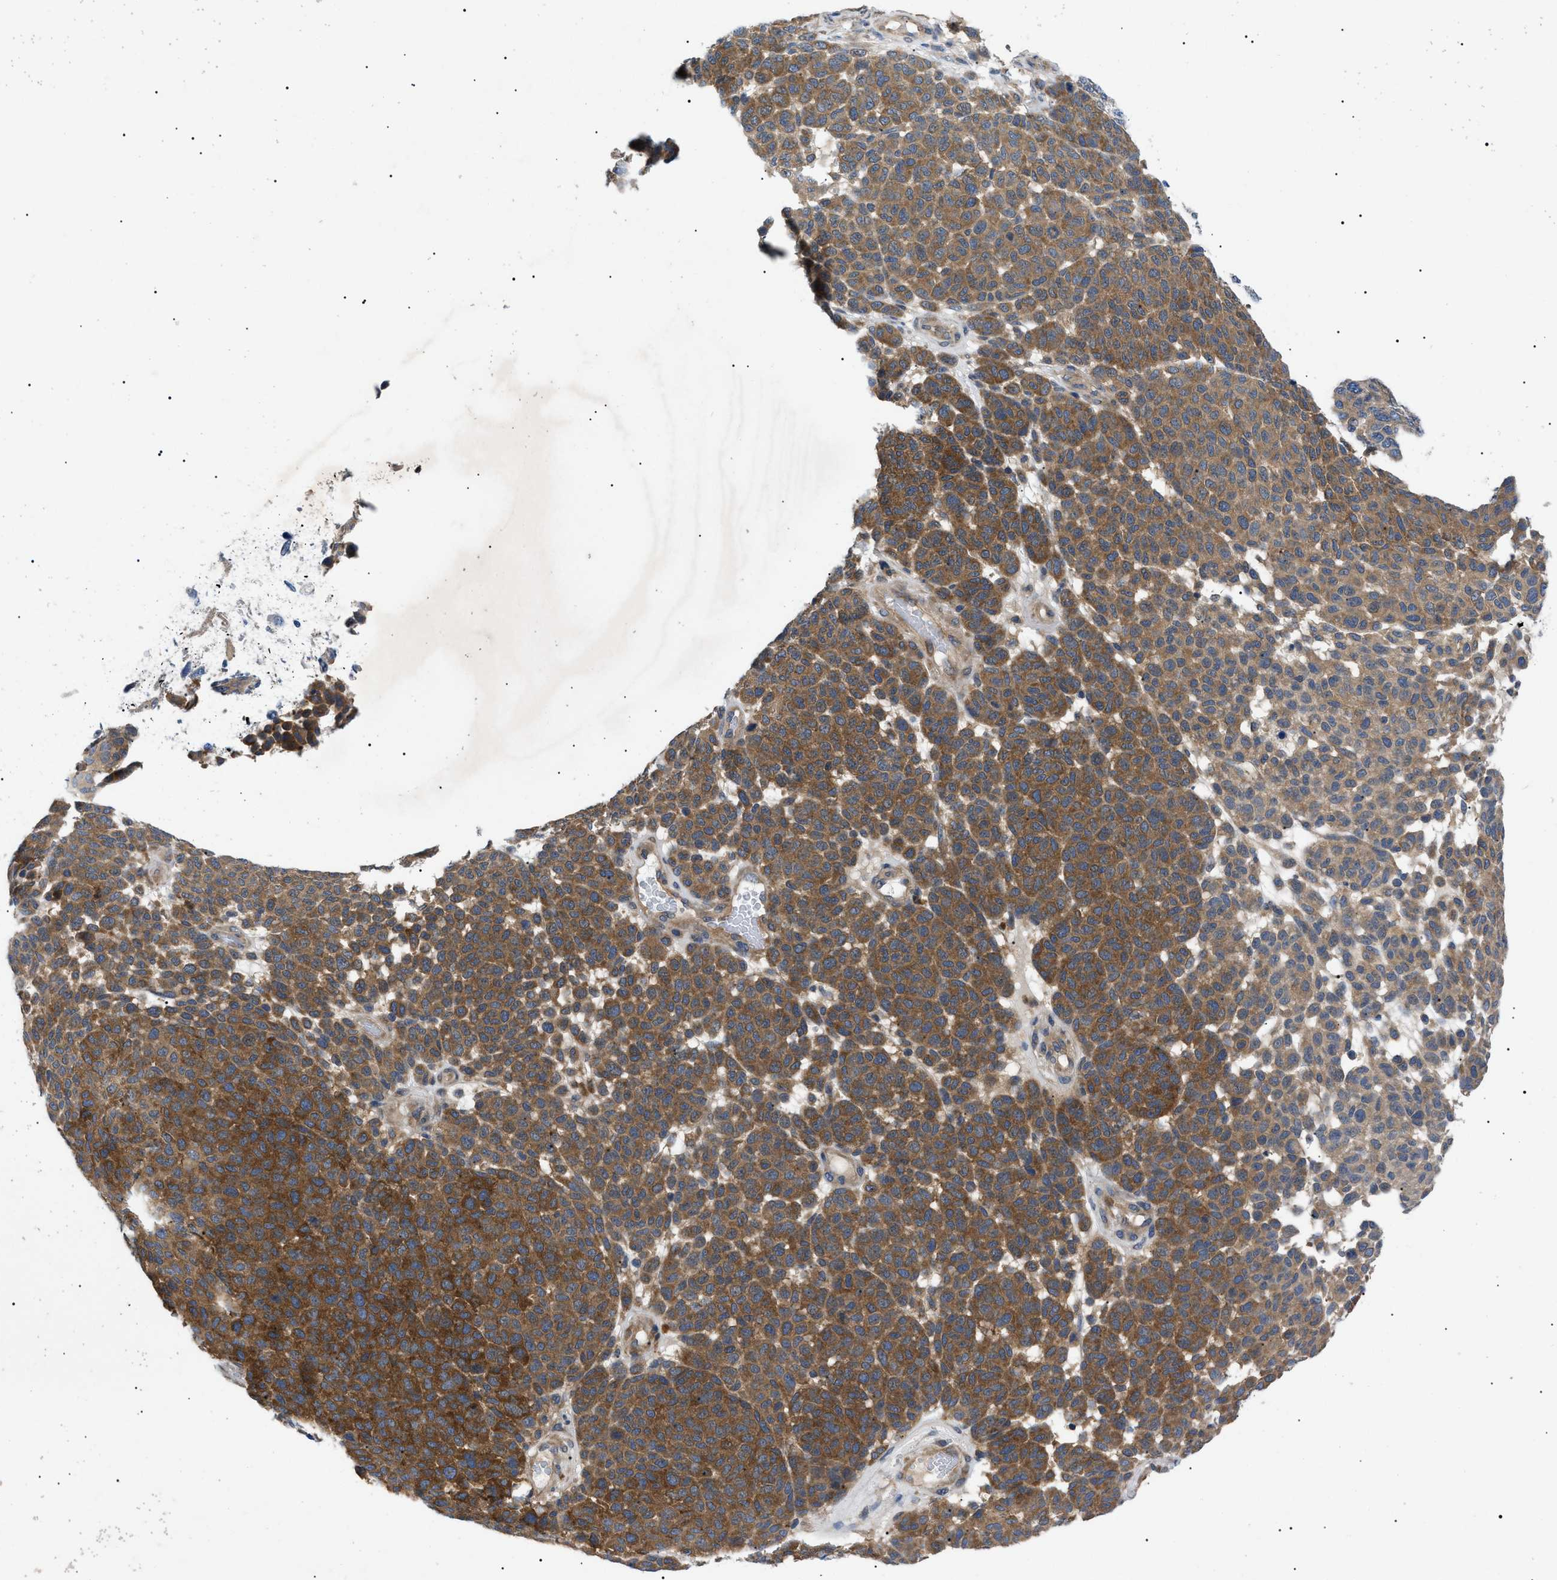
{"staining": {"intensity": "moderate", "quantity": ">75%", "location": "cytoplasmic/membranous"}, "tissue": "melanoma", "cell_type": "Tumor cells", "image_type": "cancer", "snomed": [{"axis": "morphology", "description": "Malignant melanoma, NOS"}, {"axis": "topography", "description": "Skin"}], "caption": "About >75% of tumor cells in human melanoma display moderate cytoplasmic/membranous protein positivity as visualized by brown immunohistochemical staining.", "gene": "RIPK1", "patient": {"sex": "male", "age": 59}}